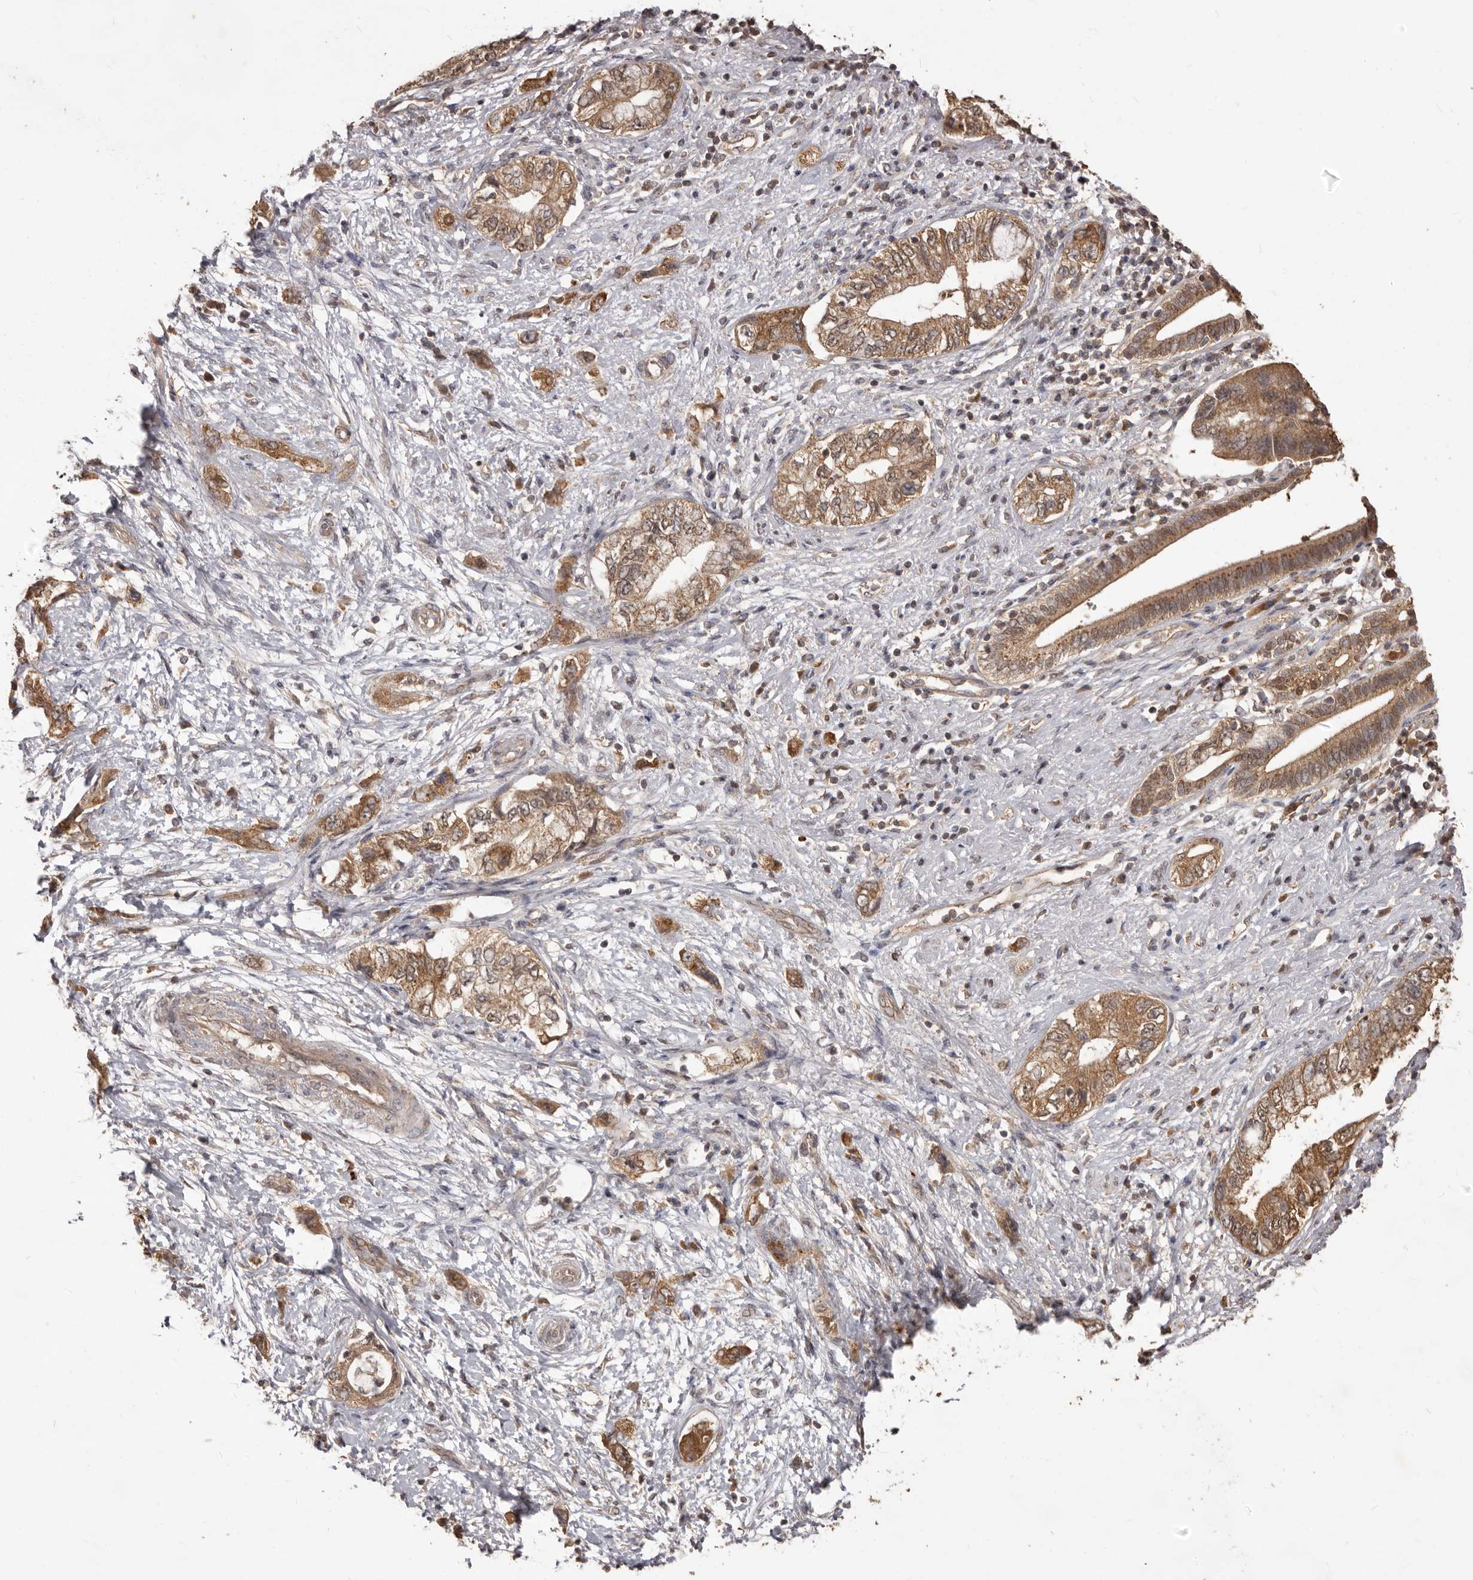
{"staining": {"intensity": "moderate", "quantity": ">75%", "location": "cytoplasmic/membranous"}, "tissue": "pancreatic cancer", "cell_type": "Tumor cells", "image_type": "cancer", "snomed": [{"axis": "morphology", "description": "Adenocarcinoma, NOS"}, {"axis": "topography", "description": "Pancreas"}], "caption": "This is an image of immunohistochemistry staining of pancreatic cancer, which shows moderate positivity in the cytoplasmic/membranous of tumor cells.", "gene": "MTO1", "patient": {"sex": "female", "age": 73}}